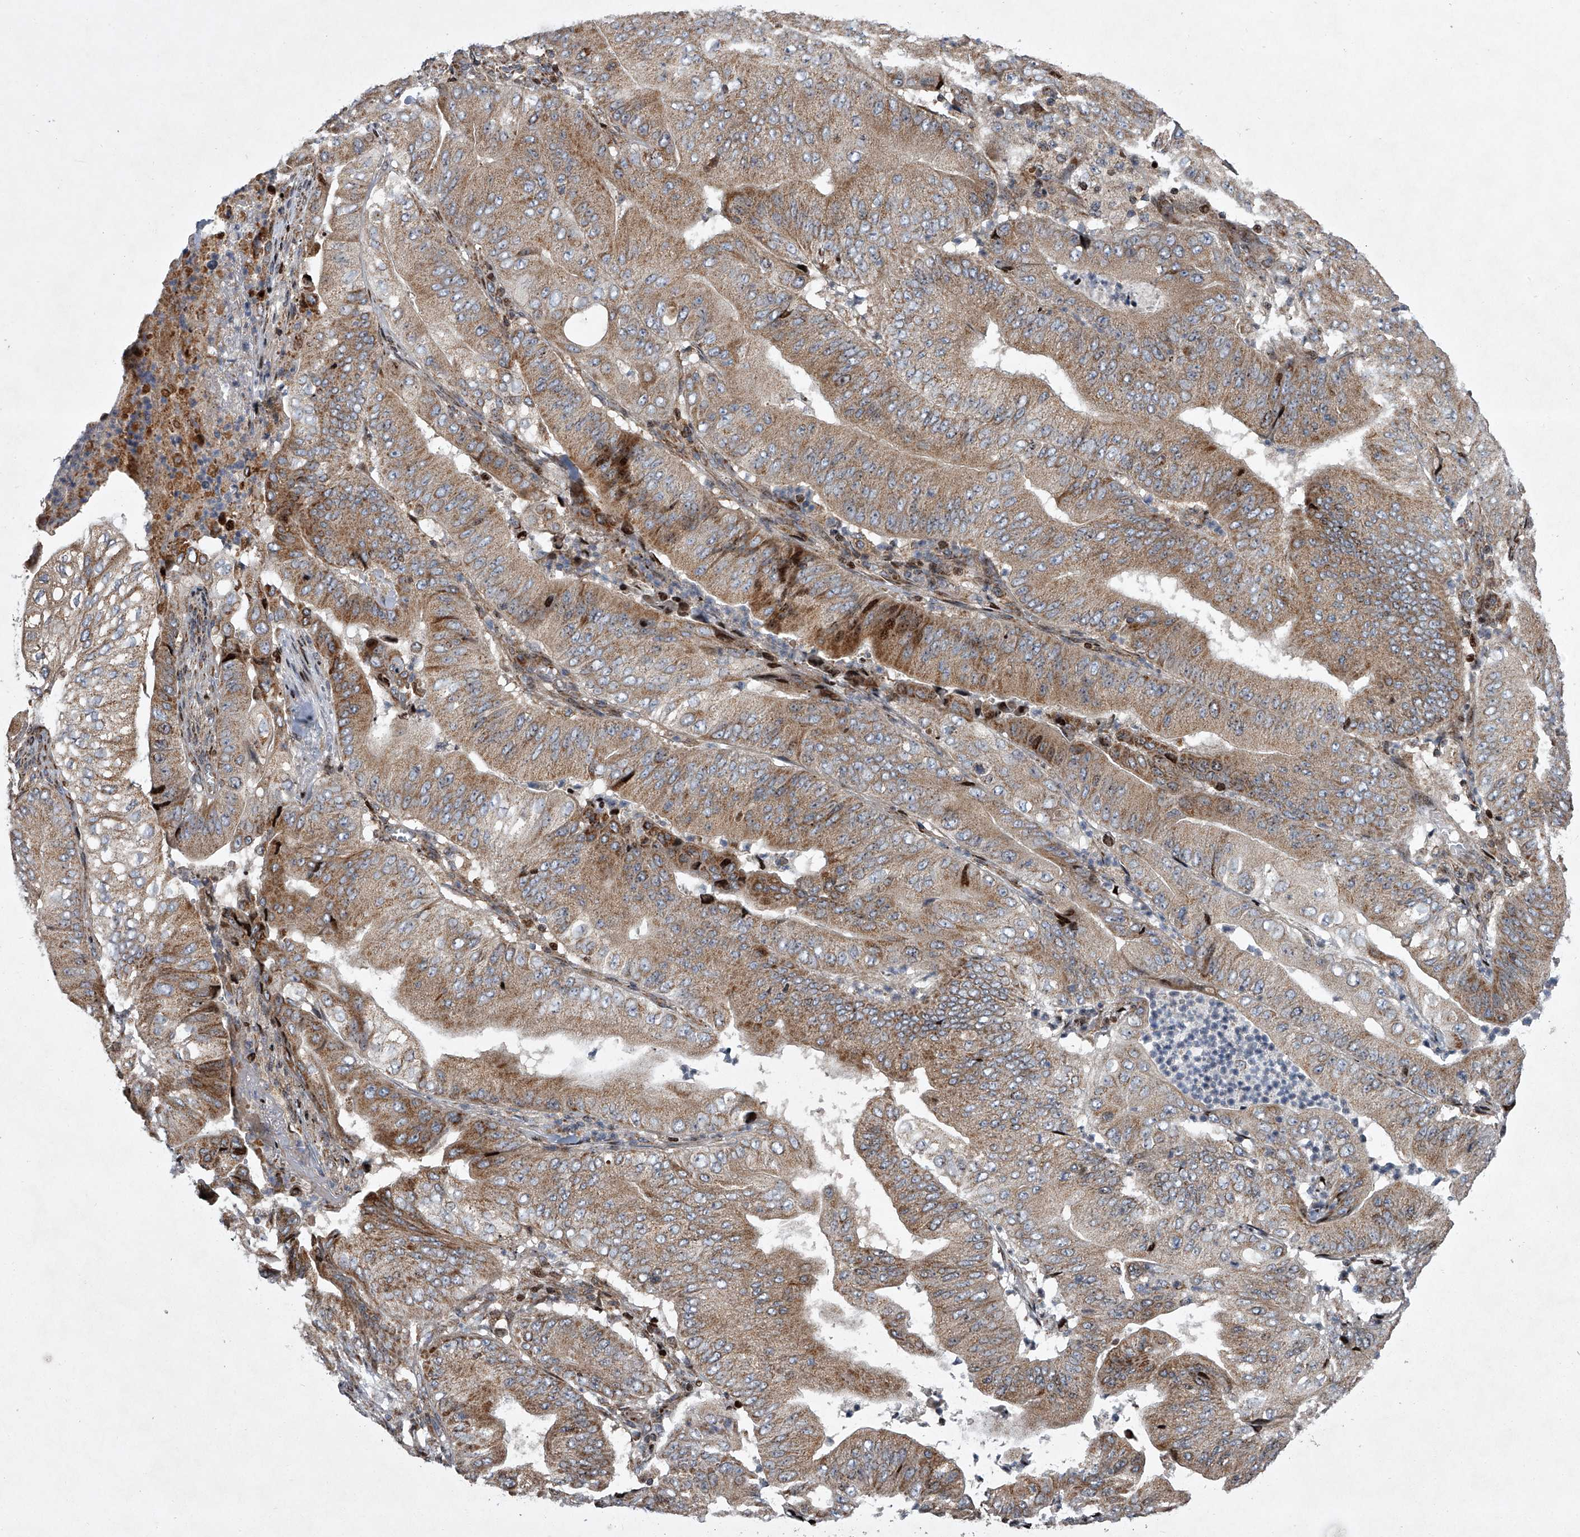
{"staining": {"intensity": "moderate", "quantity": ">75%", "location": "cytoplasmic/membranous,nuclear"}, "tissue": "pancreatic cancer", "cell_type": "Tumor cells", "image_type": "cancer", "snomed": [{"axis": "morphology", "description": "Adenocarcinoma, NOS"}, {"axis": "topography", "description": "Pancreas"}], "caption": "This image shows immunohistochemistry staining of adenocarcinoma (pancreatic), with medium moderate cytoplasmic/membranous and nuclear expression in about >75% of tumor cells.", "gene": "STRADA", "patient": {"sex": "female", "age": 77}}